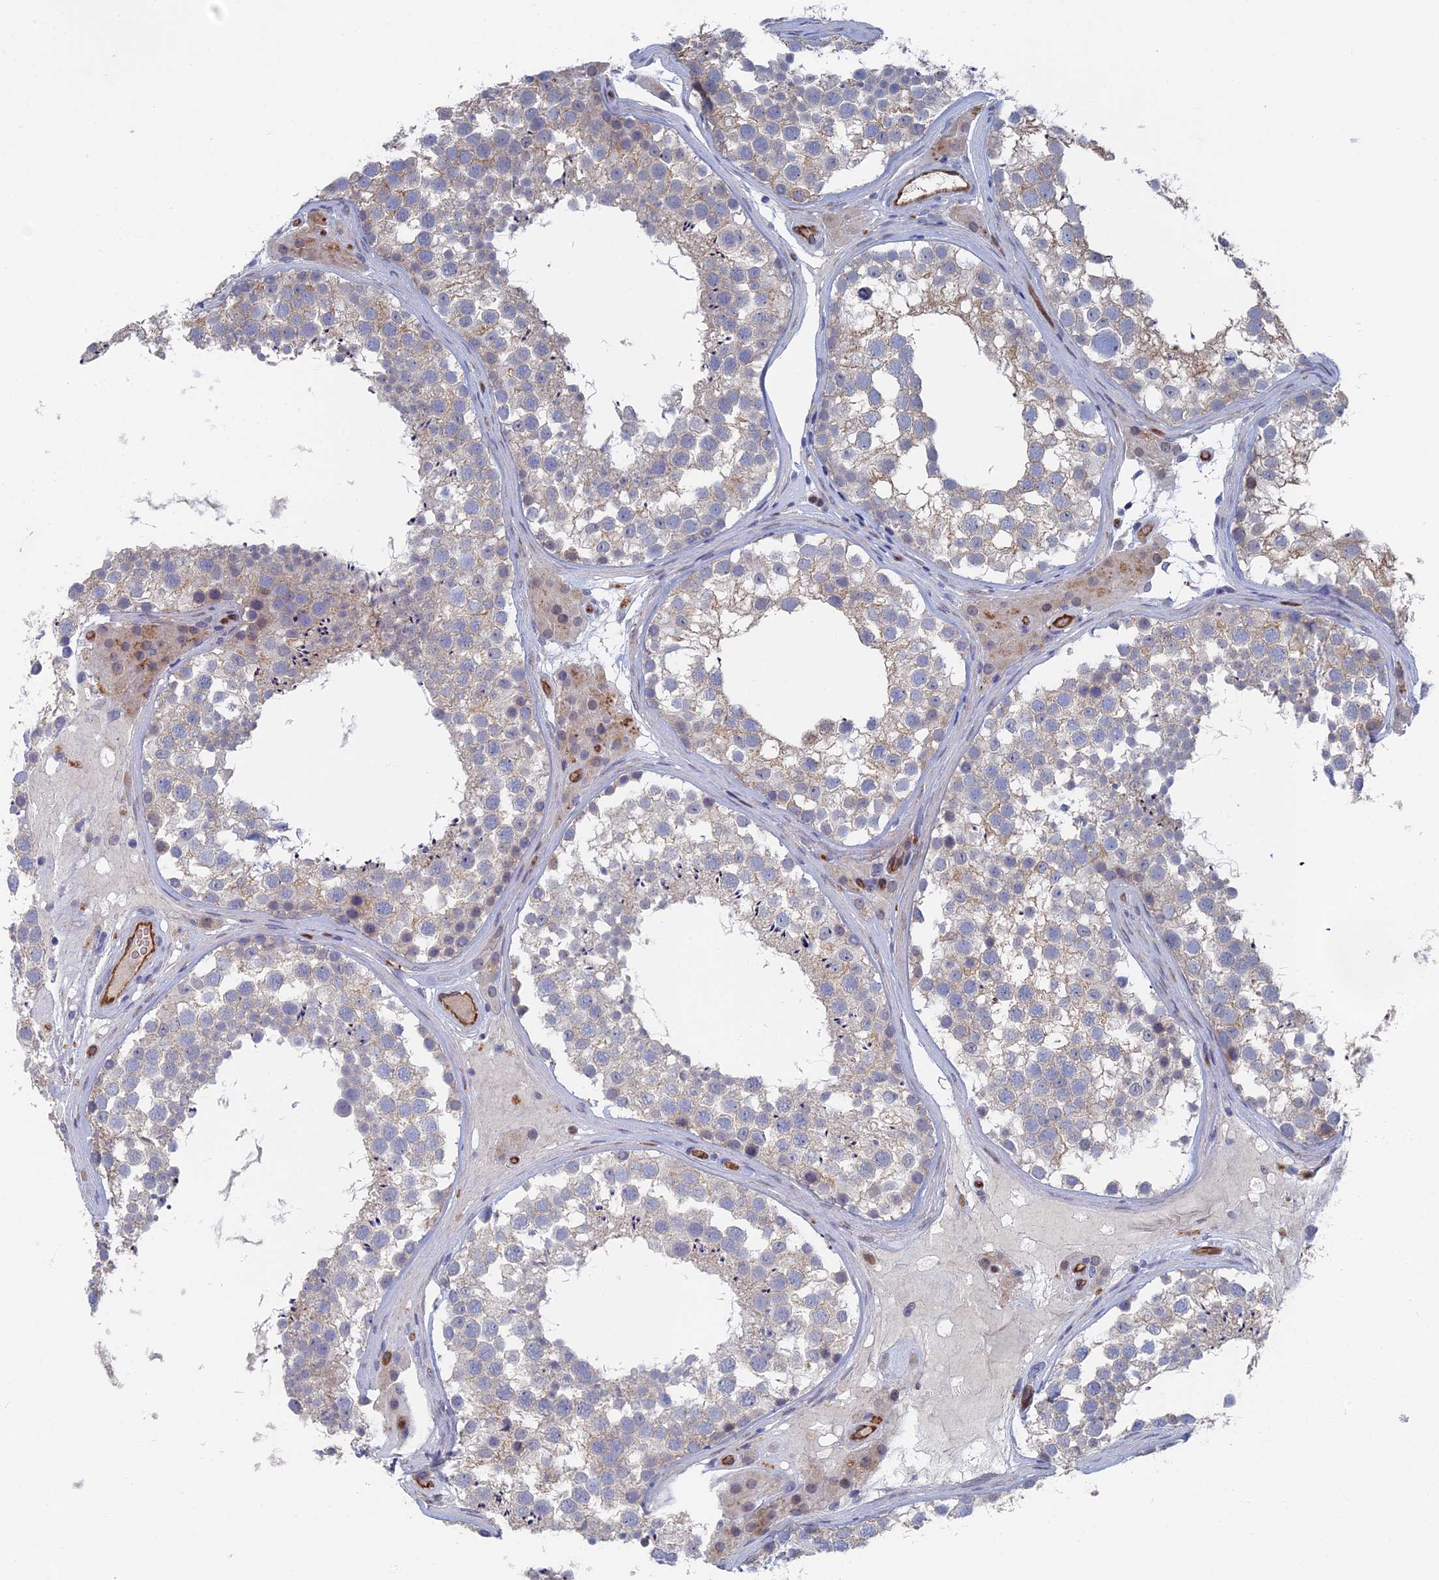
{"staining": {"intensity": "weak", "quantity": "<25%", "location": "cytoplasmic/membranous"}, "tissue": "testis", "cell_type": "Cells in seminiferous ducts", "image_type": "normal", "snomed": [{"axis": "morphology", "description": "Normal tissue, NOS"}, {"axis": "topography", "description": "Testis"}], "caption": "Immunohistochemistry photomicrograph of normal testis stained for a protein (brown), which displays no staining in cells in seminiferous ducts.", "gene": "ARAP3", "patient": {"sex": "male", "age": 46}}